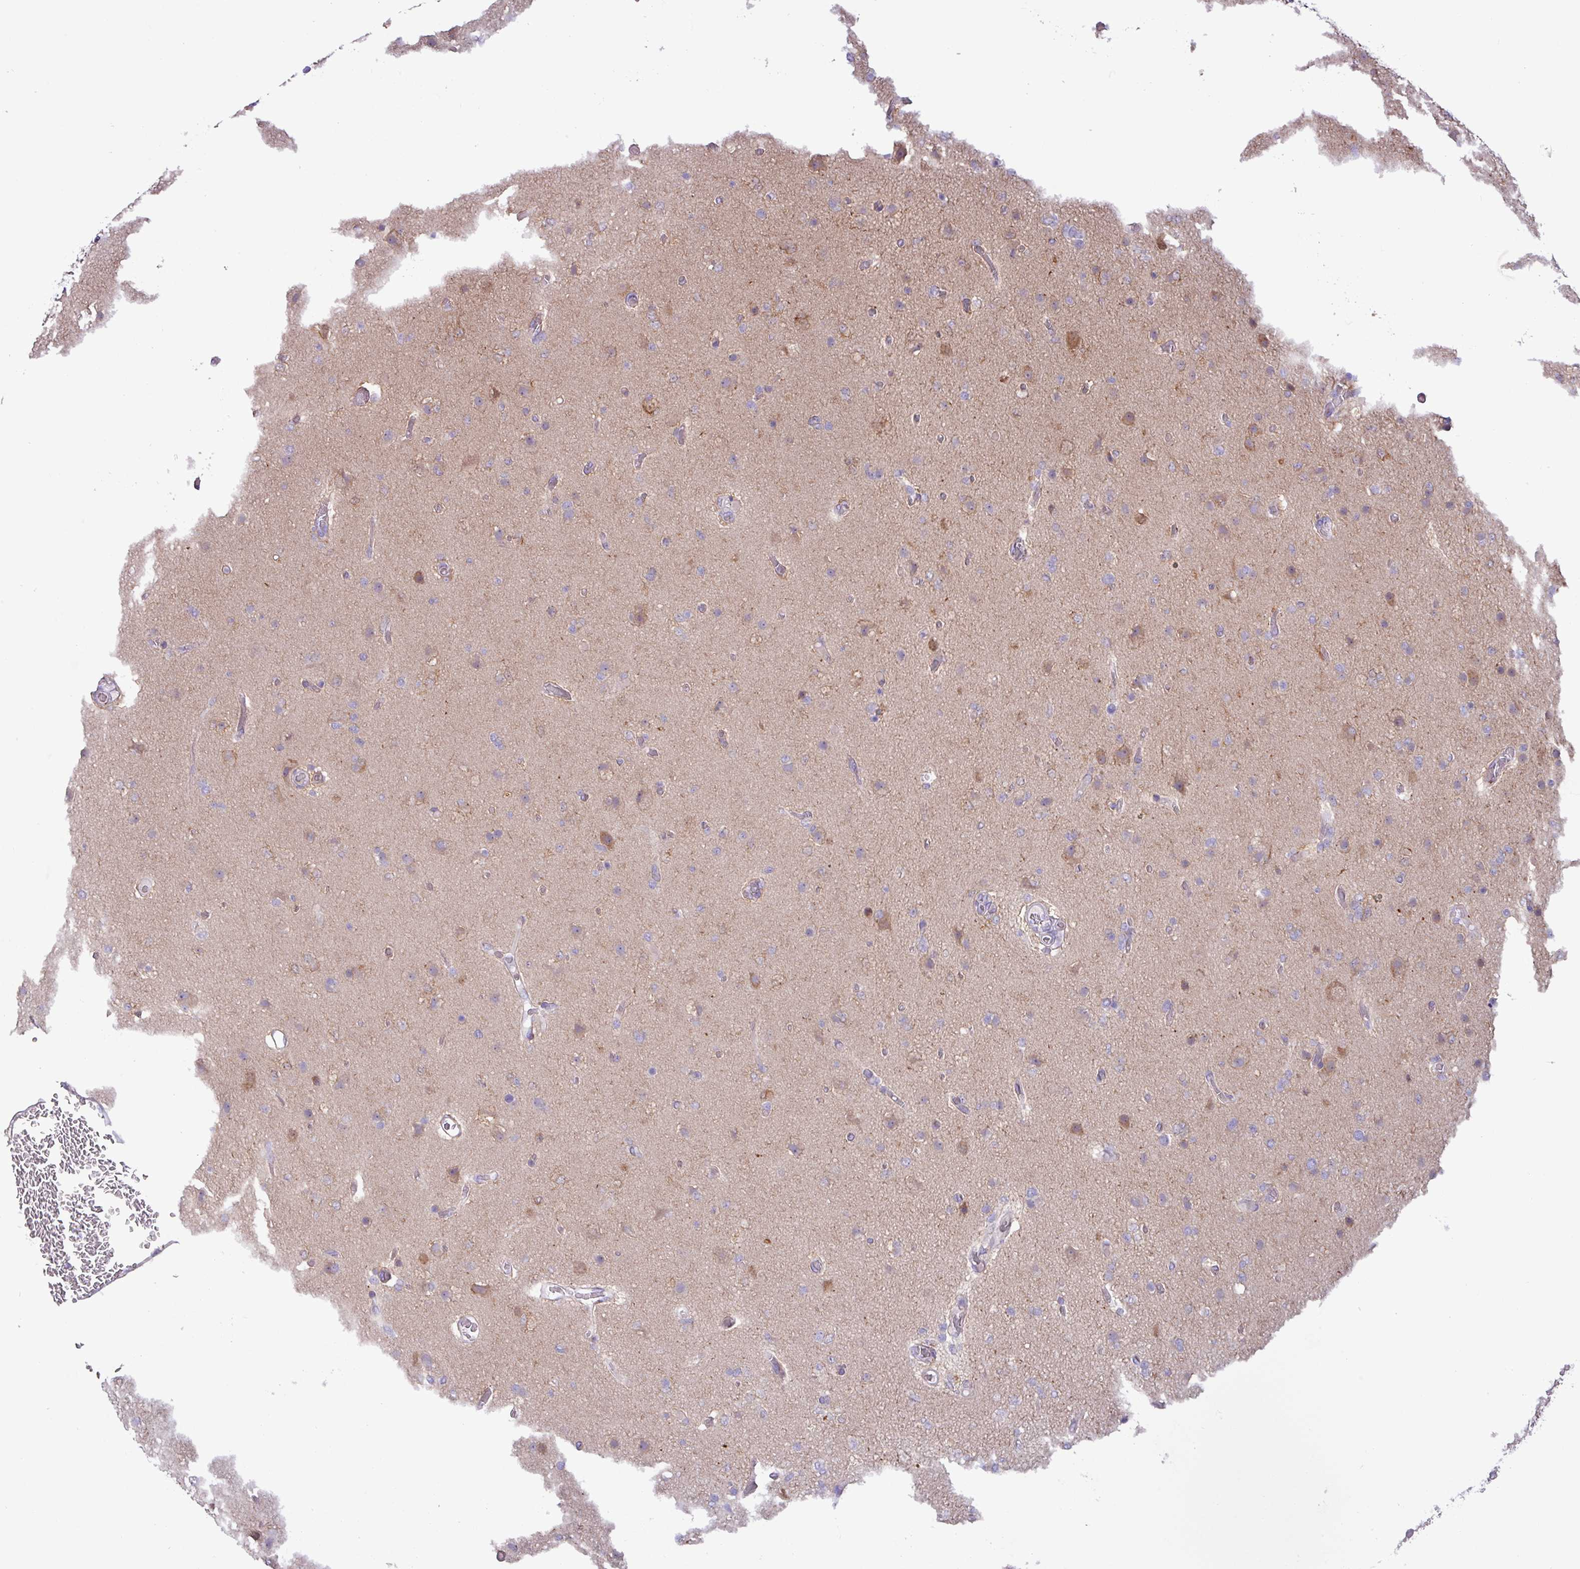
{"staining": {"intensity": "weak", "quantity": "<25%", "location": "cytoplasmic/membranous"}, "tissue": "glioma", "cell_type": "Tumor cells", "image_type": "cancer", "snomed": [{"axis": "morphology", "description": "Glioma, malignant, High grade"}, {"axis": "topography", "description": "Brain"}], "caption": "Glioma was stained to show a protein in brown. There is no significant expression in tumor cells.", "gene": "STIMATE", "patient": {"sex": "female", "age": 74}}